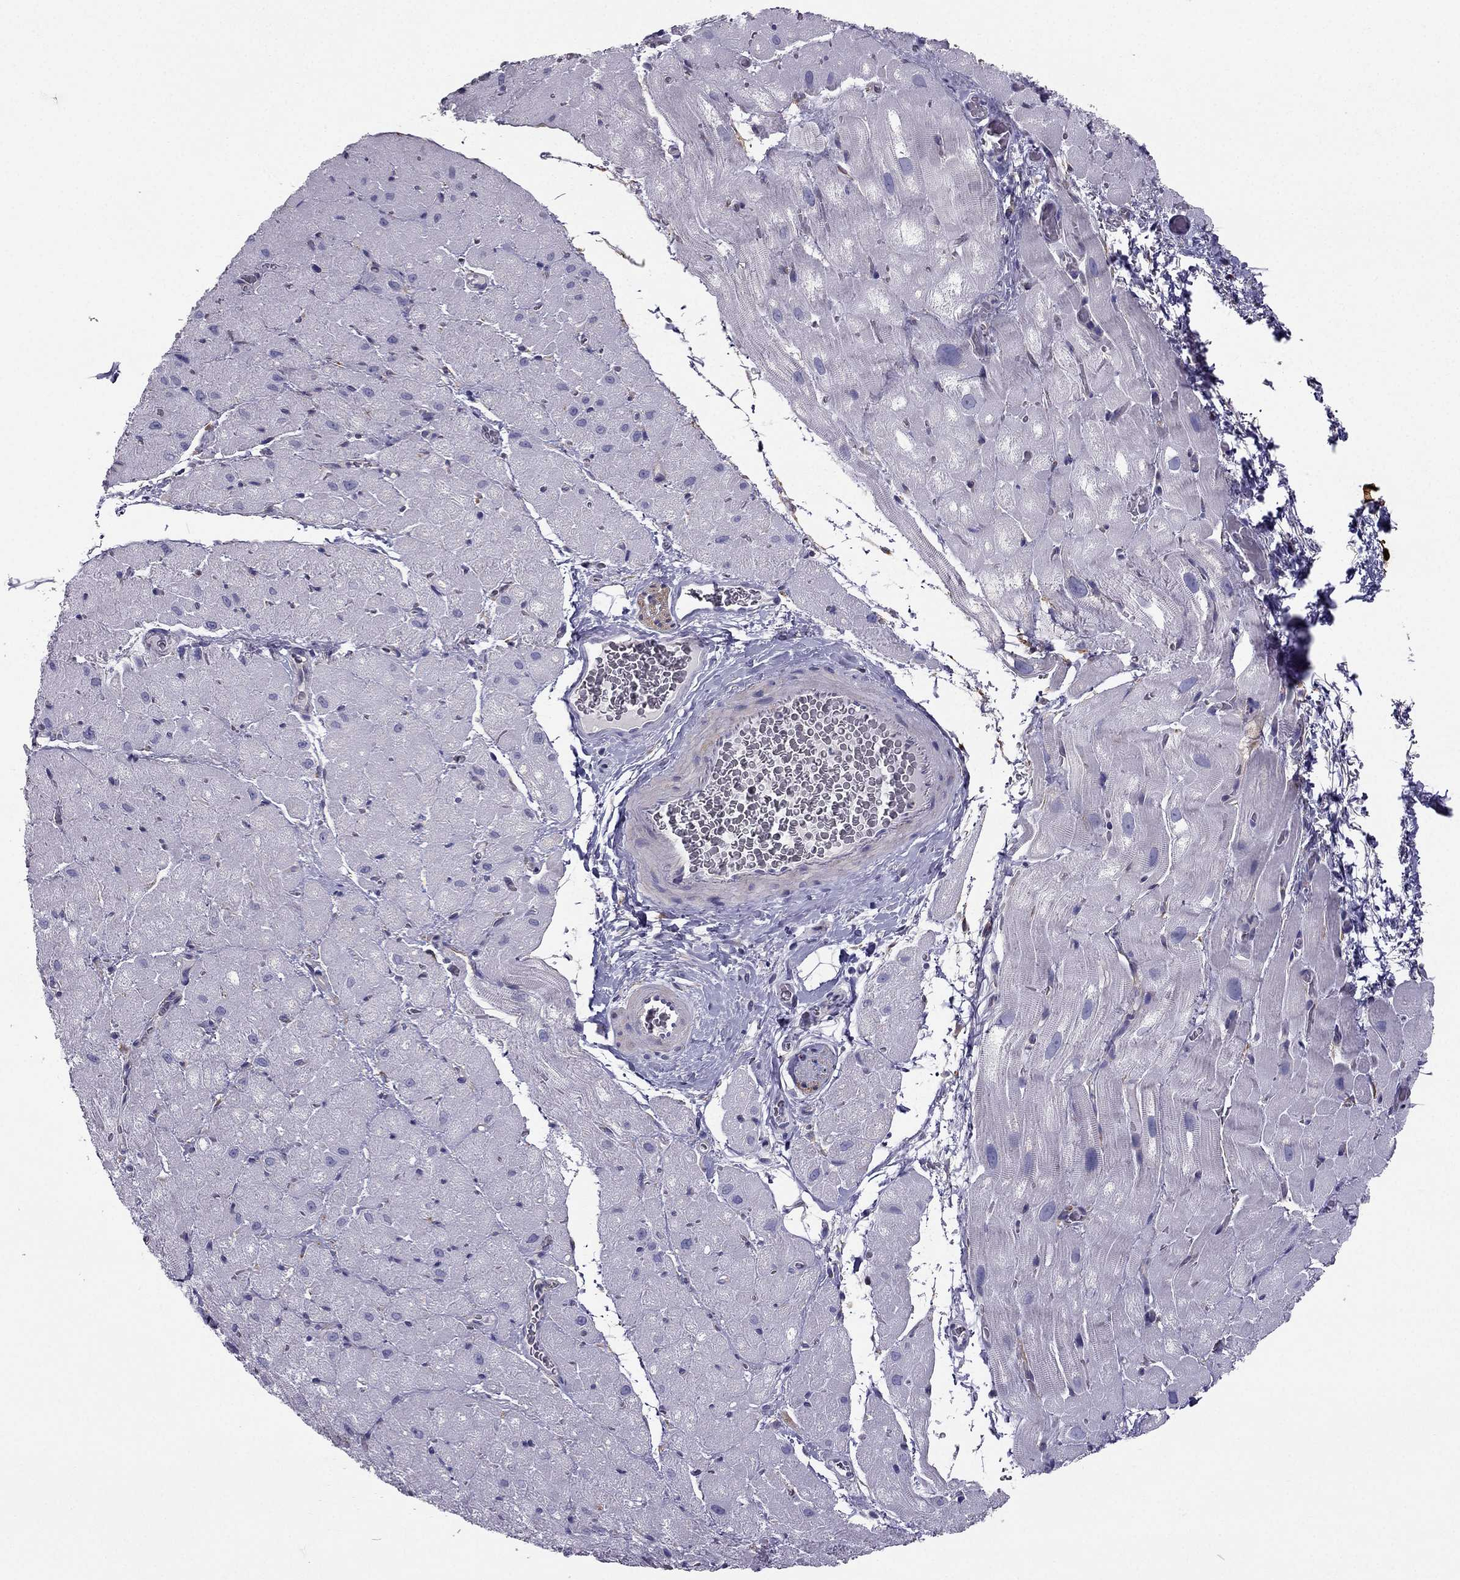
{"staining": {"intensity": "negative", "quantity": "none", "location": "none"}, "tissue": "heart muscle", "cell_type": "Cardiomyocytes", "image_type": "normal", "snomed": [{"axis": "morphology", "description": "Normal tissue, NOS"}, {"axis": "topography", "description": "Heart"}], "caption": "Photomicrograph shows no protein expression in cardiomyocytes of unremarkable heart muscle. (Immunohistochemistry, brightfield microscopy, high magnification).", "gene": "SYT5", "patient": {"sex": "male", "age": 61}}